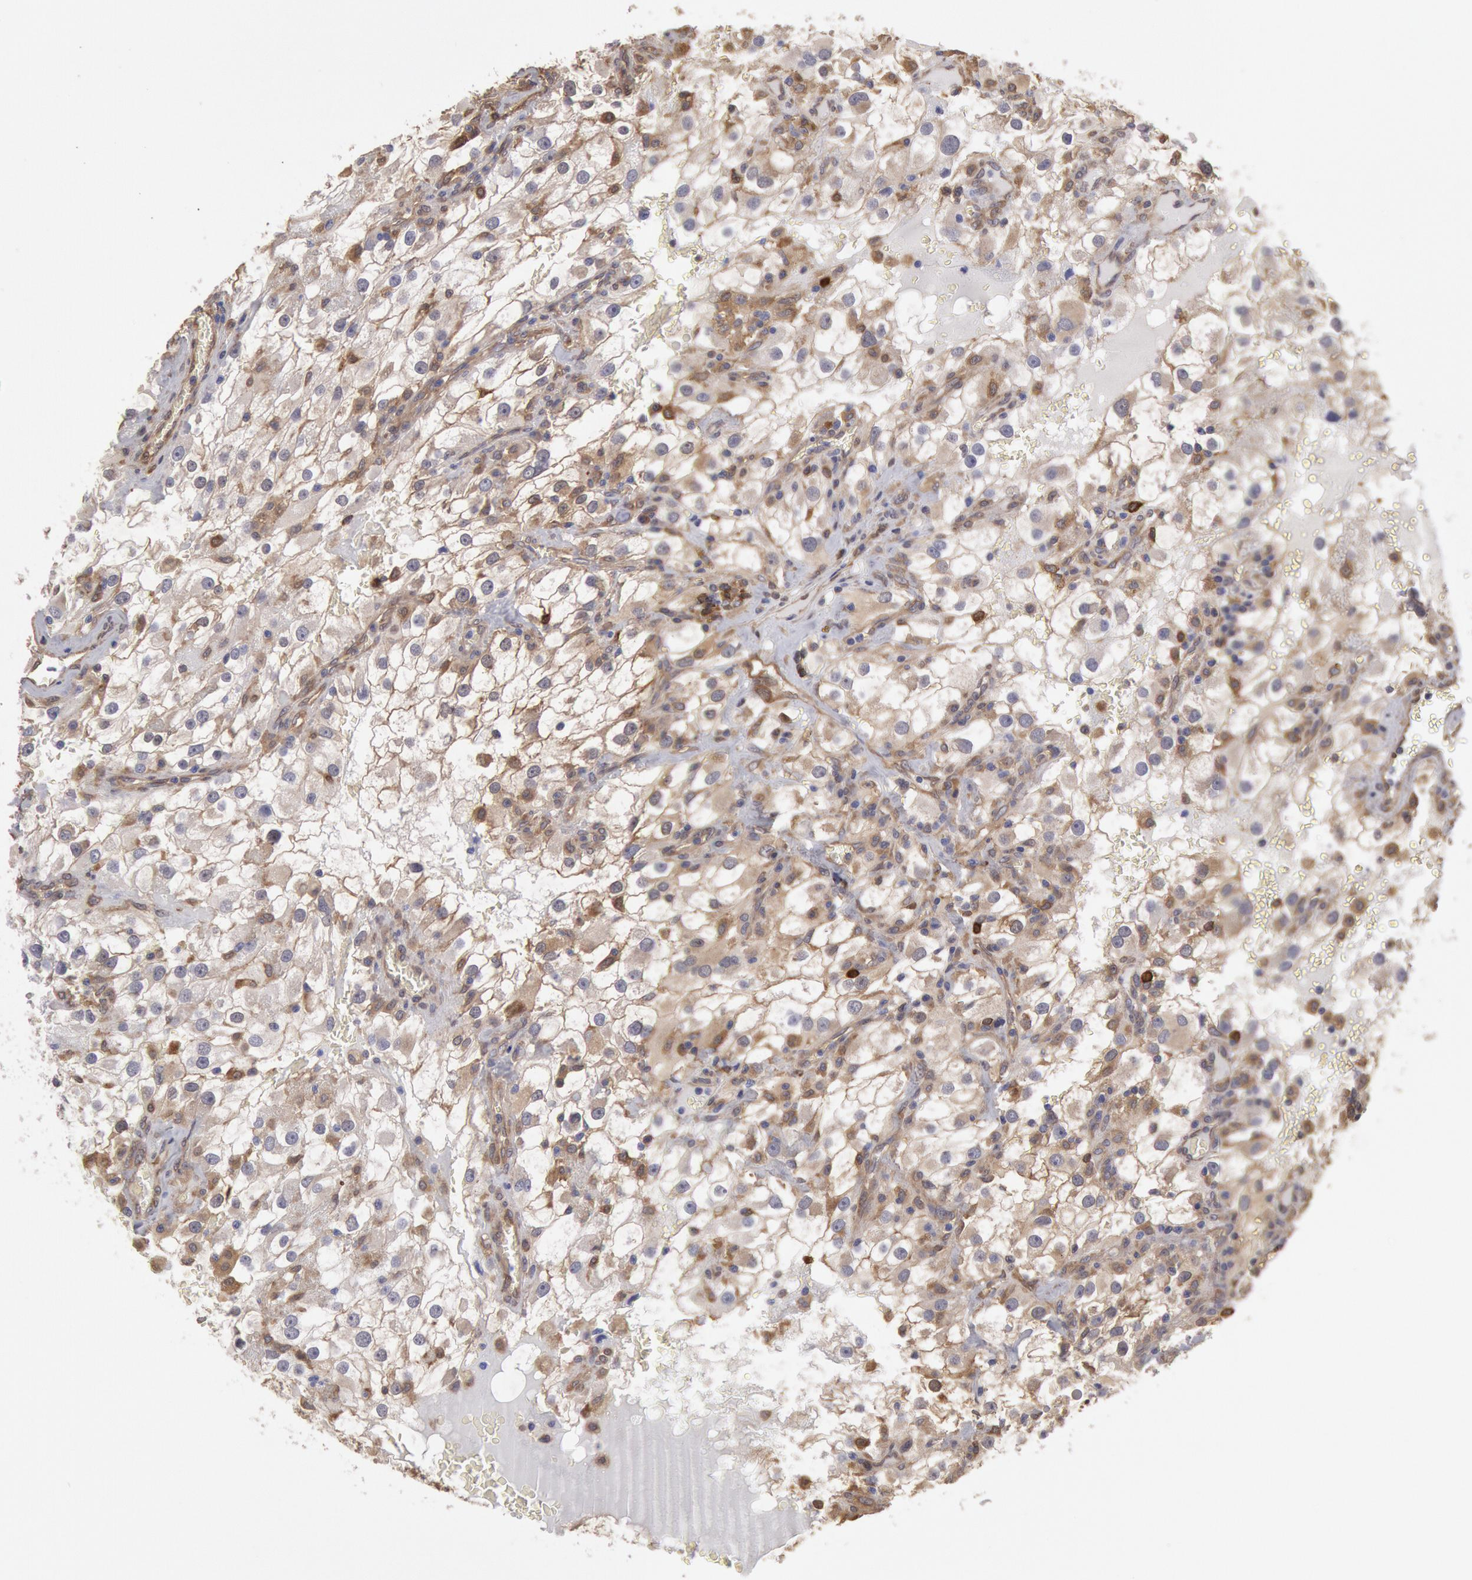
{"staining": {"intensity": "weak", "quantity": "25%-75%", "location": "cytoplasmic/membranous"}, "tissue": "renal cancer", "cell_type": "Tumor cells", "image_type": "cancer", "snomed": [{"axis": "morphology", "description": "Adenocarcinoma, NOS"}, {"axis": "topography", "description": "Kidney"}], "caption": "Renal cancer (adenocarcinoma) tissue reveals weak cytoplasmic/membranous staining in approximately 25%-75% of tumor cells", "gene": "CCDC50", "patient": {"sex": "female", "age": 52}}